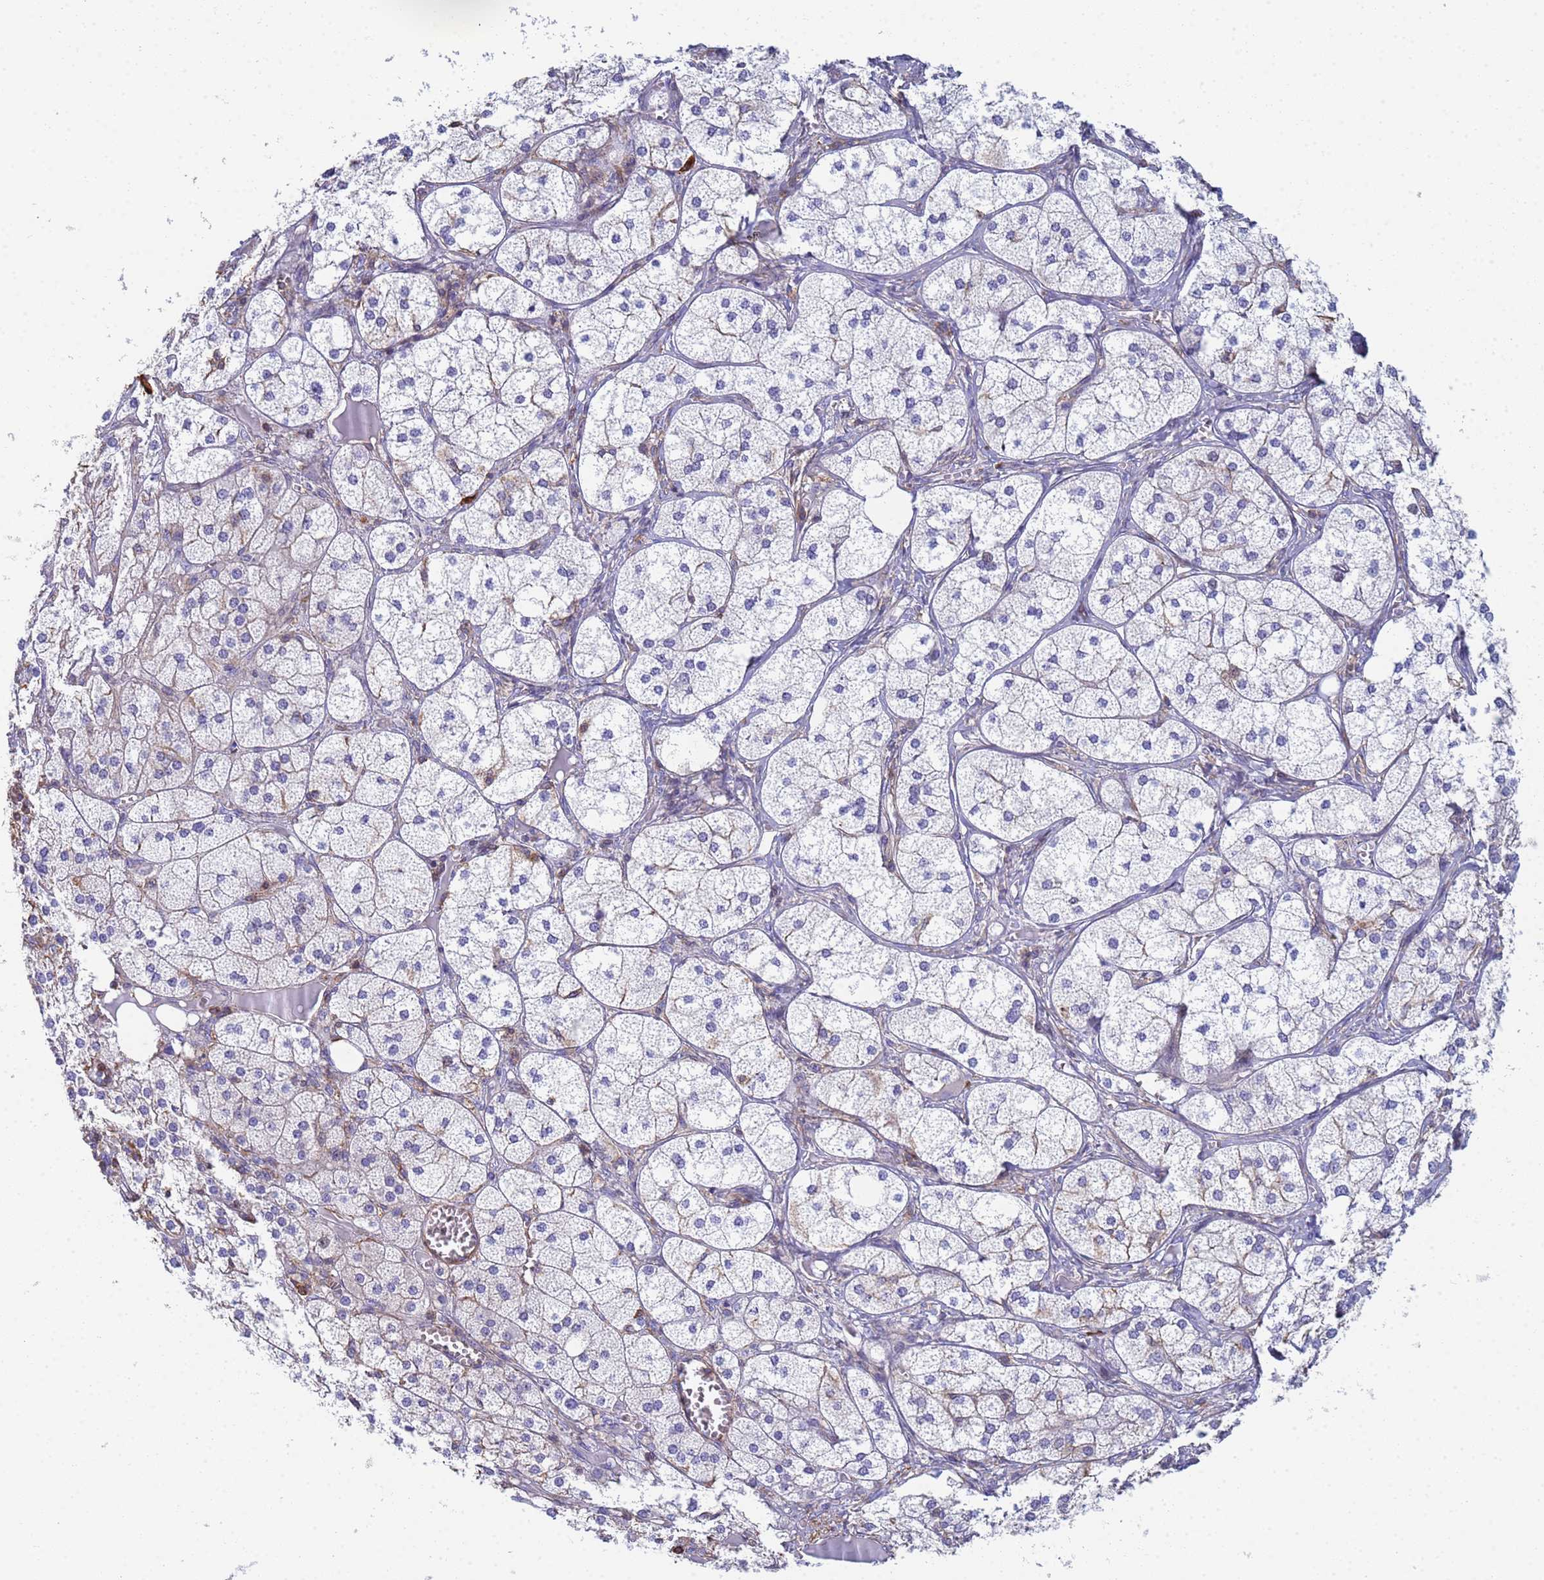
{"staining": {"intensity": "negative", "quantity": "none", "location": "none"}, "tissue": "adrenal gland", "cell_type": "Glandular cells", "image_type": "normal", "snomed": [{"axis": "morphology", "description": "Normal tissue, NOS"}, {"axis": "topography", "description": "Adrenal gland"}], "caption": "The histopathology image exhibits no staining of glandular cells in benign adrenal gland.", "gene": "ZNG1A", "patient": {"sex": "female", "age": 61}}